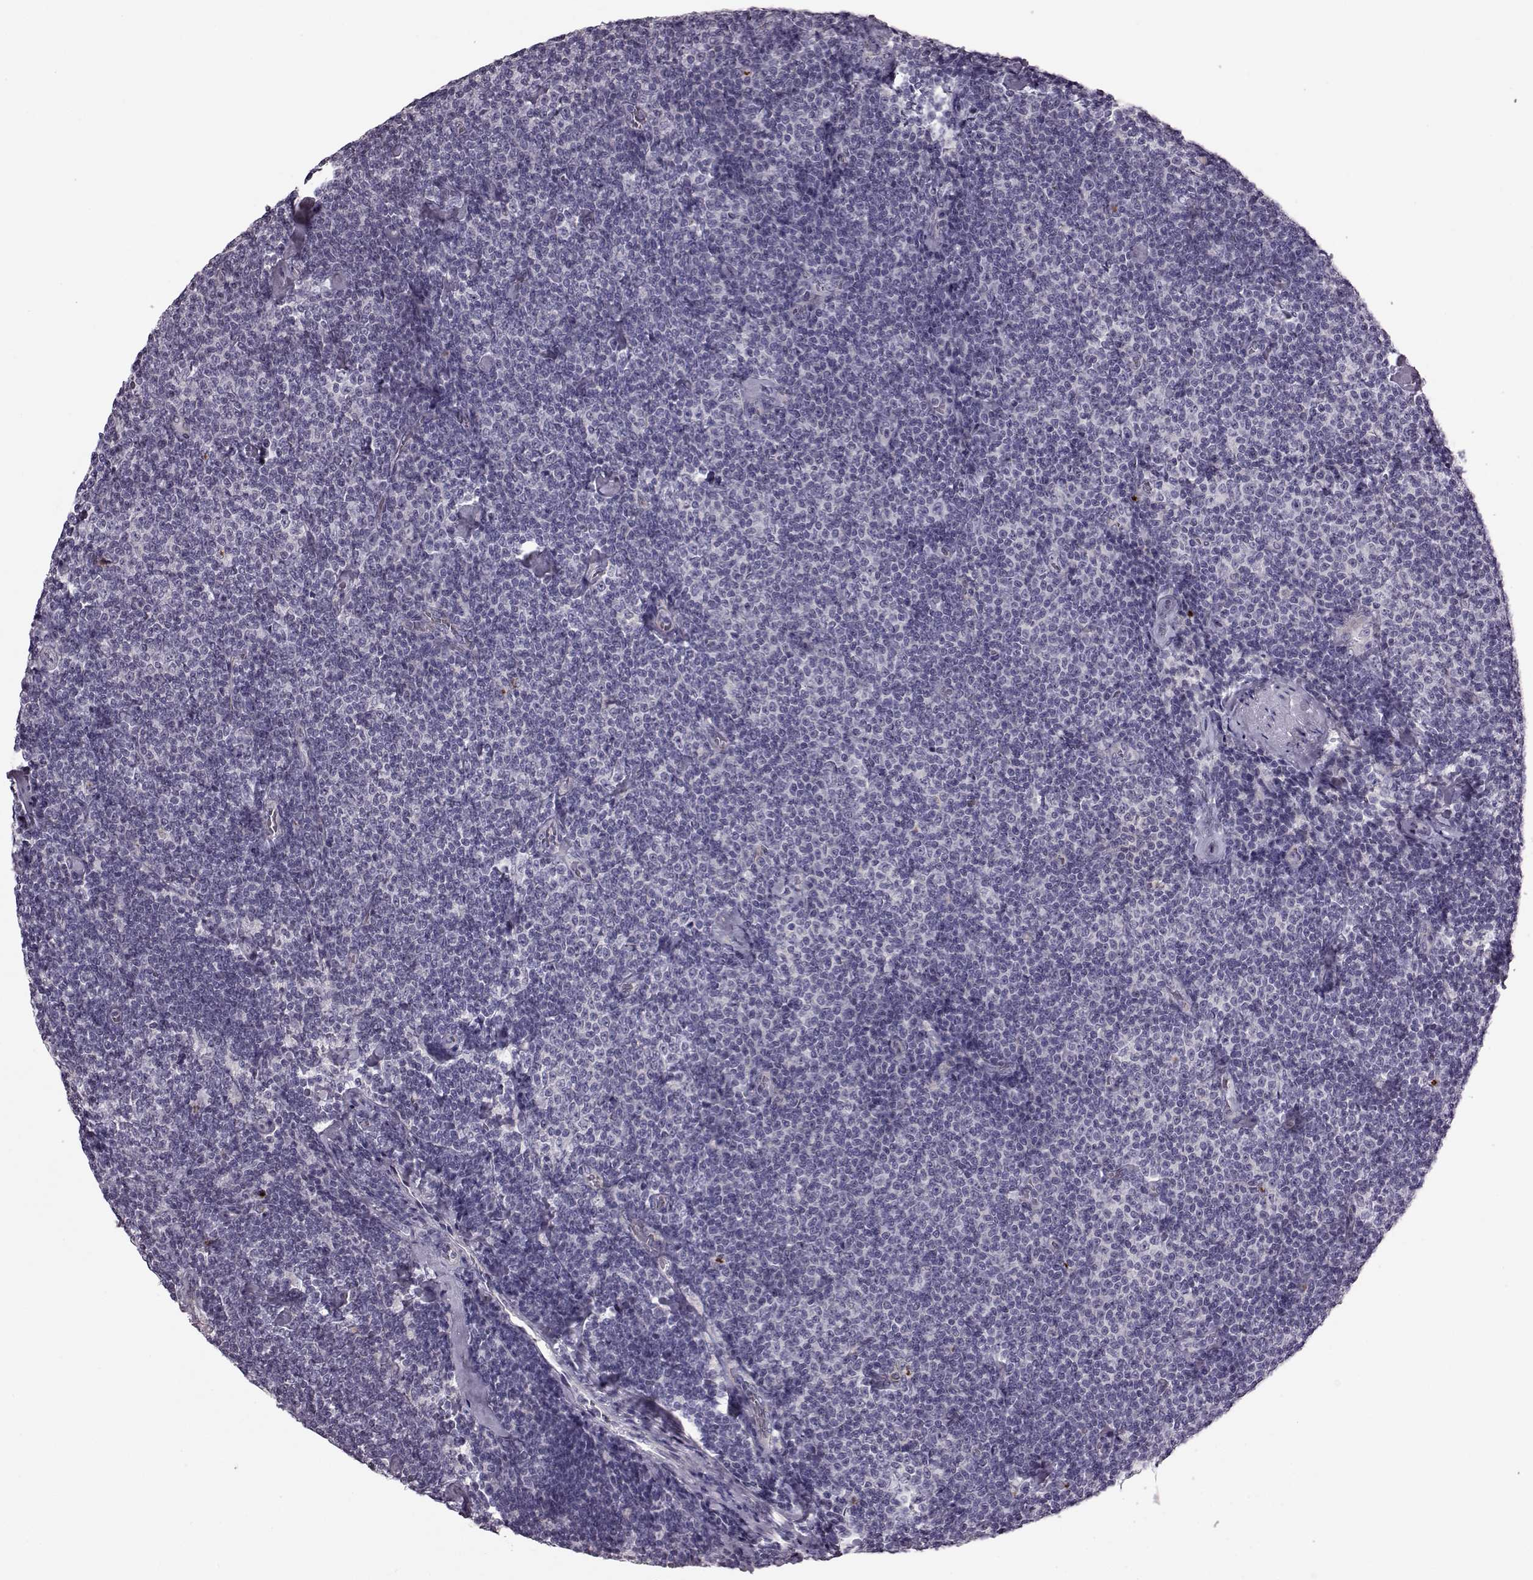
{"staining": {"intensity": "negative", "quantity": "none", "location": "none"}, "tissue": "lymphoma", "cell_type": "Tumor cells", "image_type": "cancer", "snomed": [{"axis": "morphology", "description": "Malignant lymphoma, non-Hodgkin's type, Low grade"}, {"axis": "topography", "description": "Lymph node"}], "caption": "Immunohistochemistry of human lymphoma demonstrates no staining in tumor cells. The staining was performed using DAB to visualize the protein expression in brown, while the nuclei were stained in blue with hematoxylin (Magnification: 20x).", "gene": "SNTG1", "patient": {"sex": "male", "age": 81}}